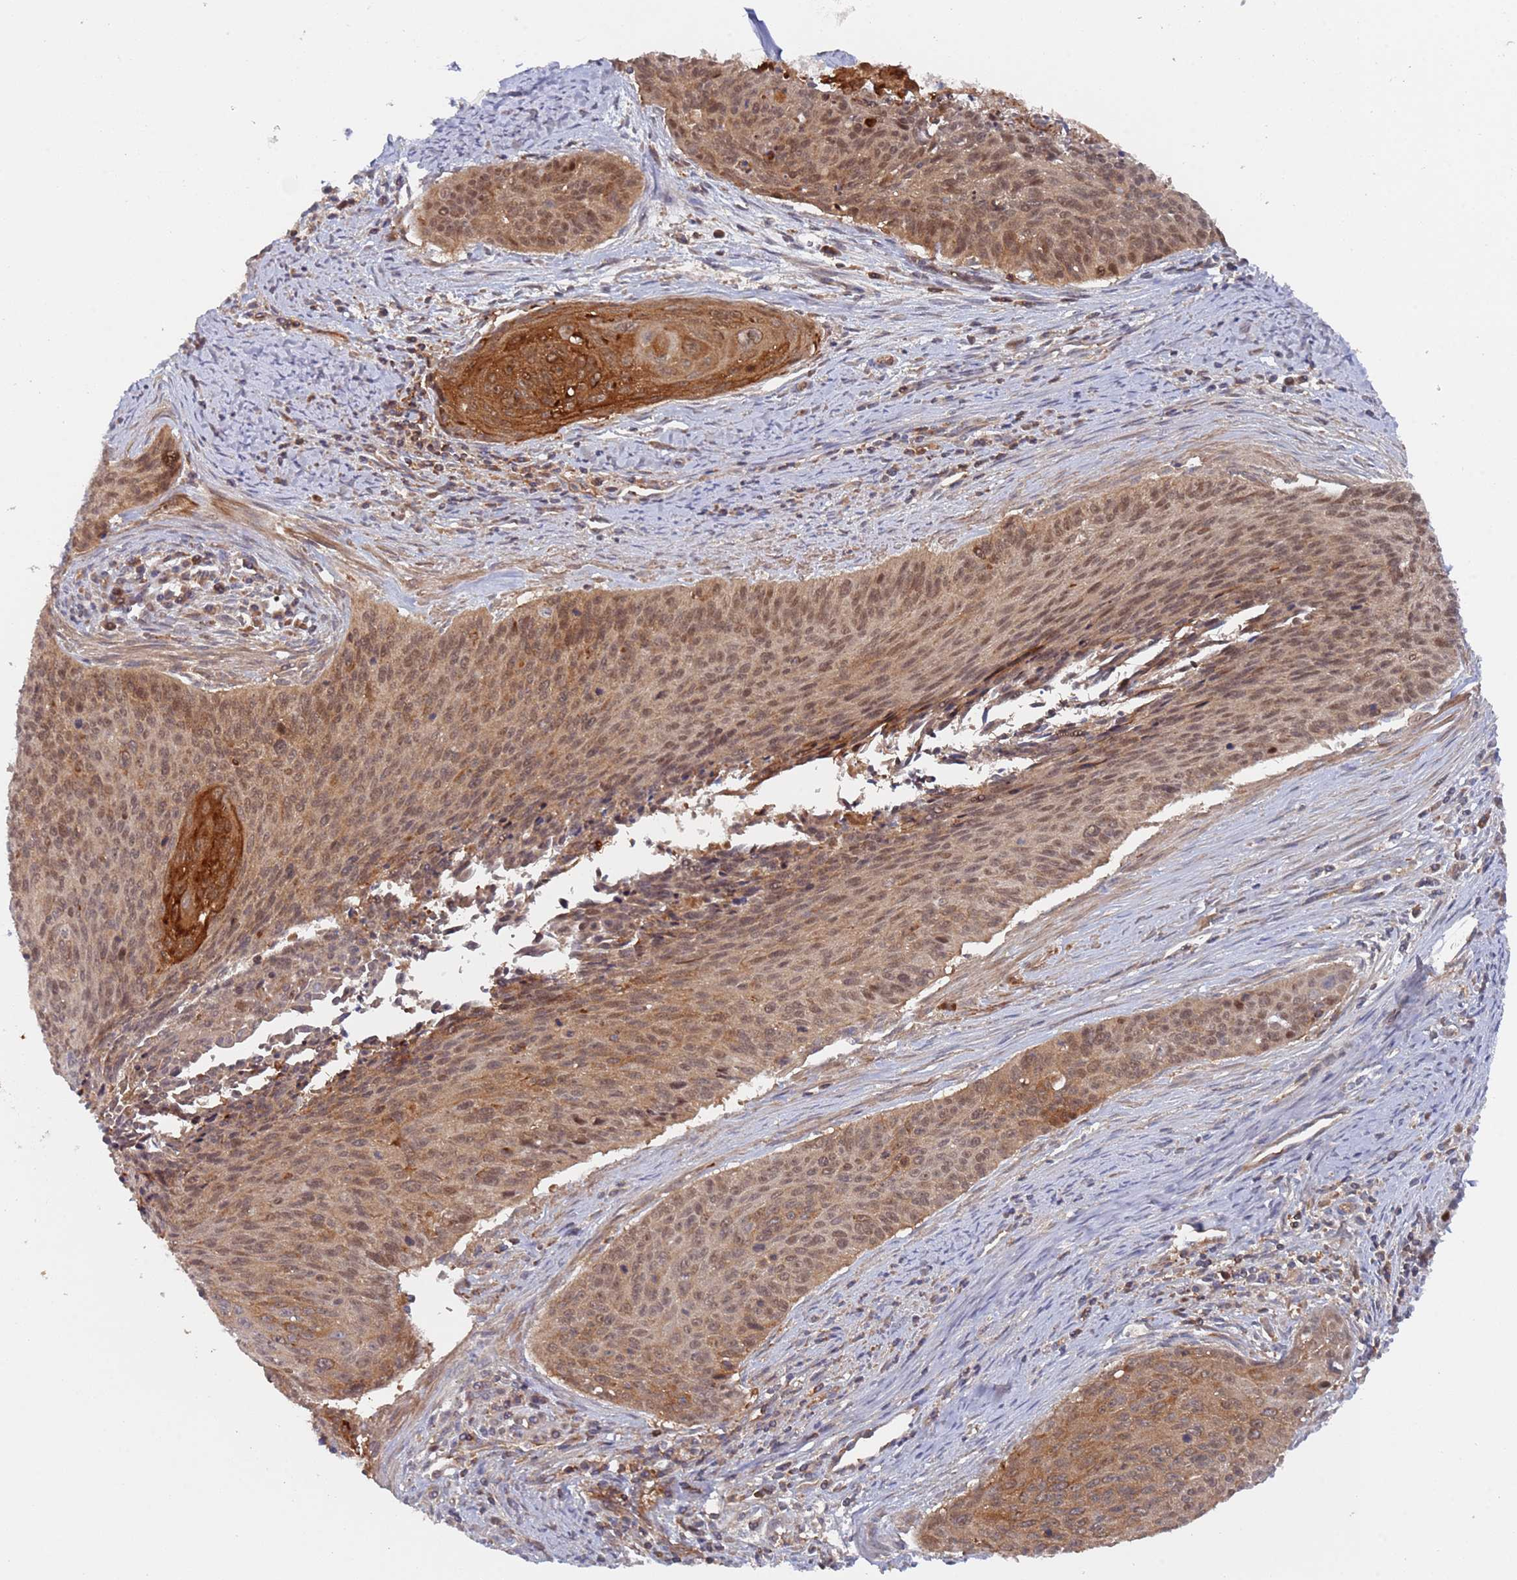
{"staining": {"intensity": "moderate", "quantity": ">75%", "location": "cytoplasmic/membranous,nuclear"}, "tissue": "cervical cancer", "cell_type": "Tumor cells", "image_type": "cancer", "snomed": [{"axis": "morphology", "description": "Squamous cell carcinoma, NOS"}, {"axis": "topography", "description": "Cervix"}], "caption": "Cervical cancer stained with immunohistochemistry (IHC) displays moderate cytoplasmic/membranous and nuclear expression in about >75% of tumor cells.", "gene": "DDX60", "patient": {"sex": "female", "age": 55}}